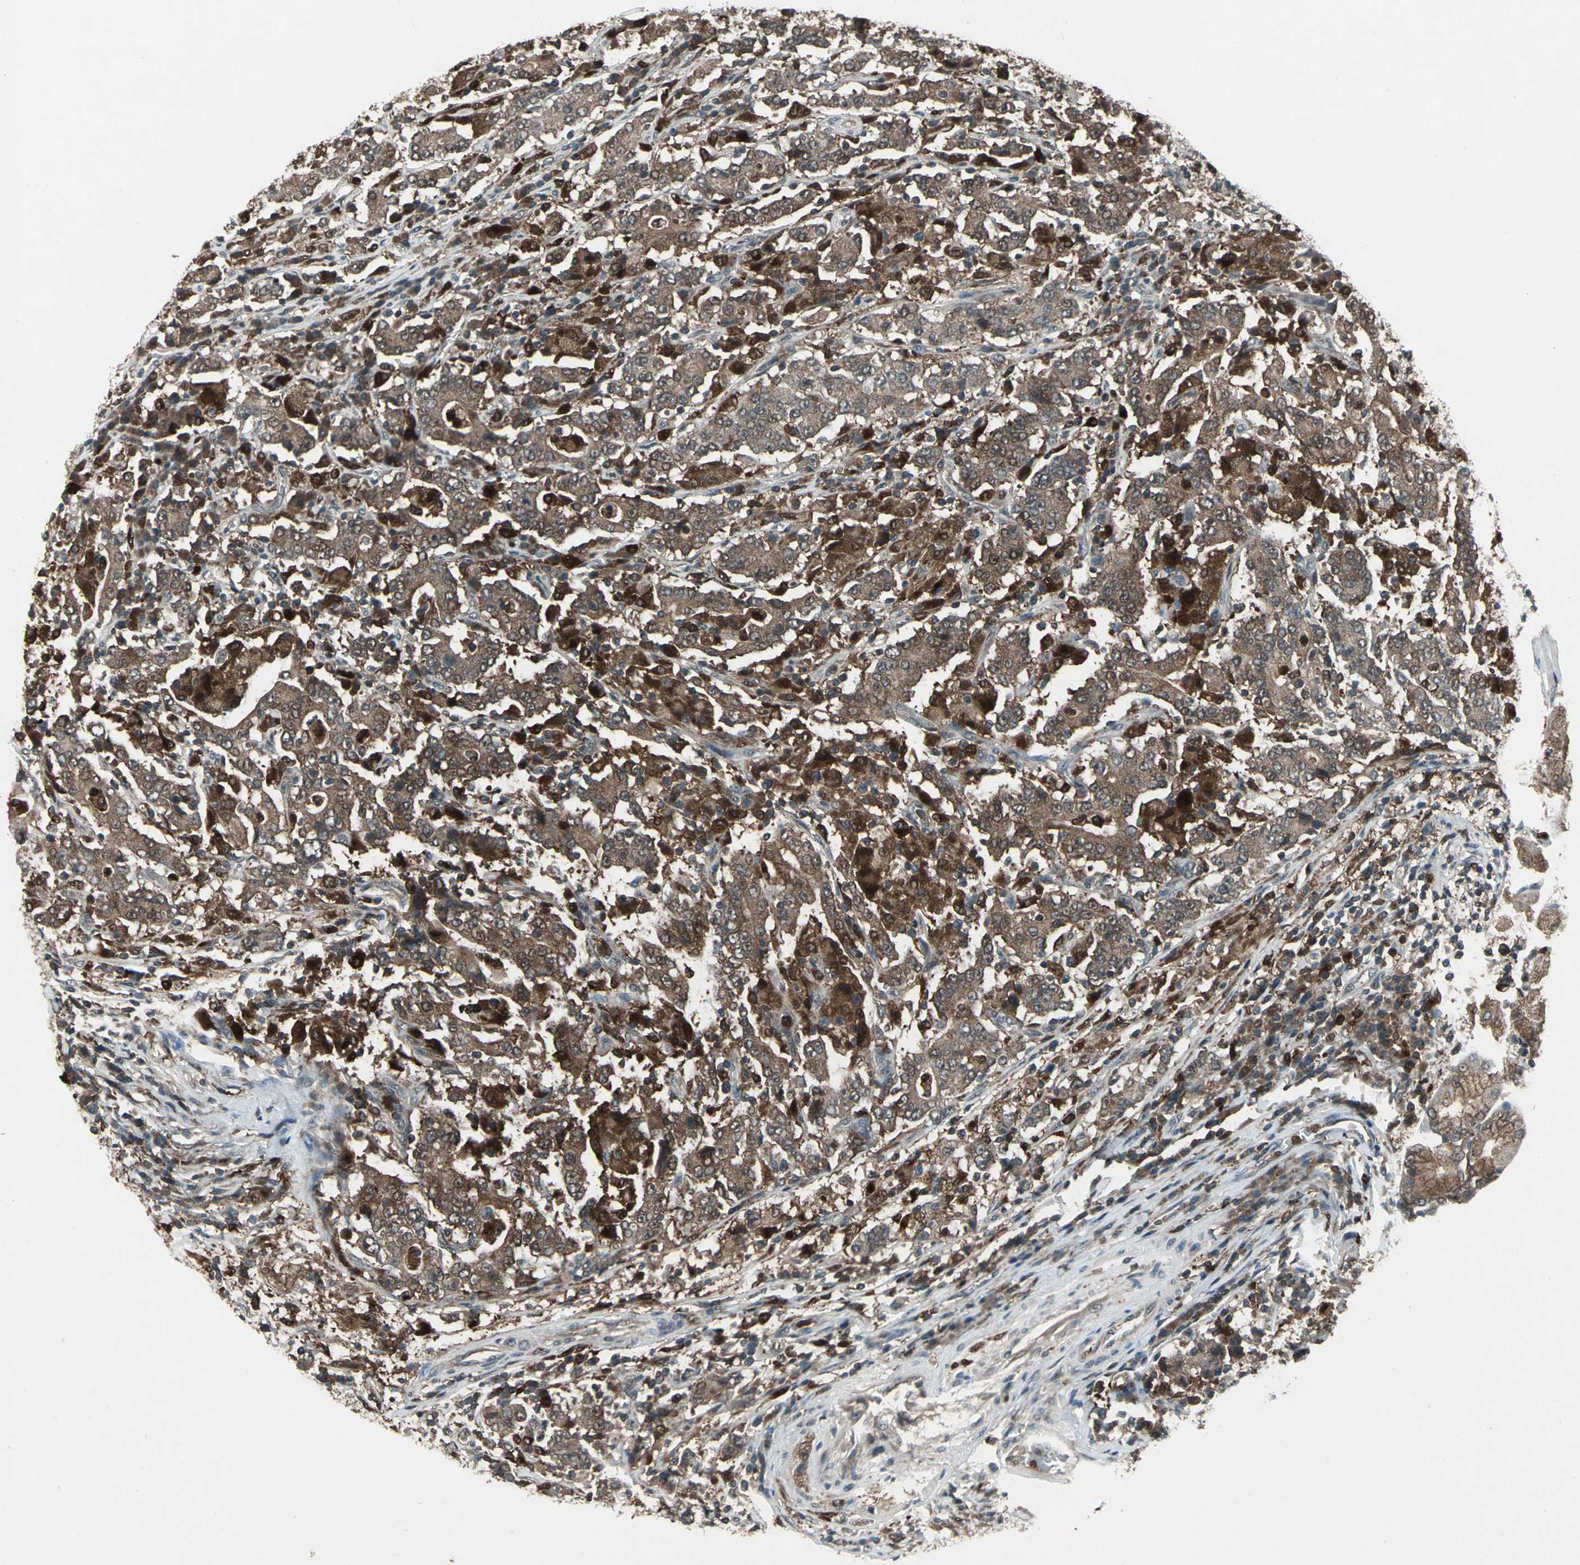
{"staining": {"intensity": "strong", "quantity": ">75%", "location": "cytoplasmic/membranous"}, "tissue": "stomach cancer", "cell_type": "Tumor cells", "image_type": "cancer", "snomed": [{"axis": "morphology", "description": "Normal tissue, NOS"}, {"axis": "morphology", "description": "Adenocarcinoma, NOS"}, {"axis": "topography", "description": "Stomach, upper"}, {"axis": "topography", "description": "Stomach"}], "caption": "Approximately >75% of tumor cells in stomach cancer exhibit strong cytoplasmic/membranous protein positivity as visualized by brown immunohistochemical staining.", "gene": "PYCARD", "patient": {"sex": "male", "age": 59}}